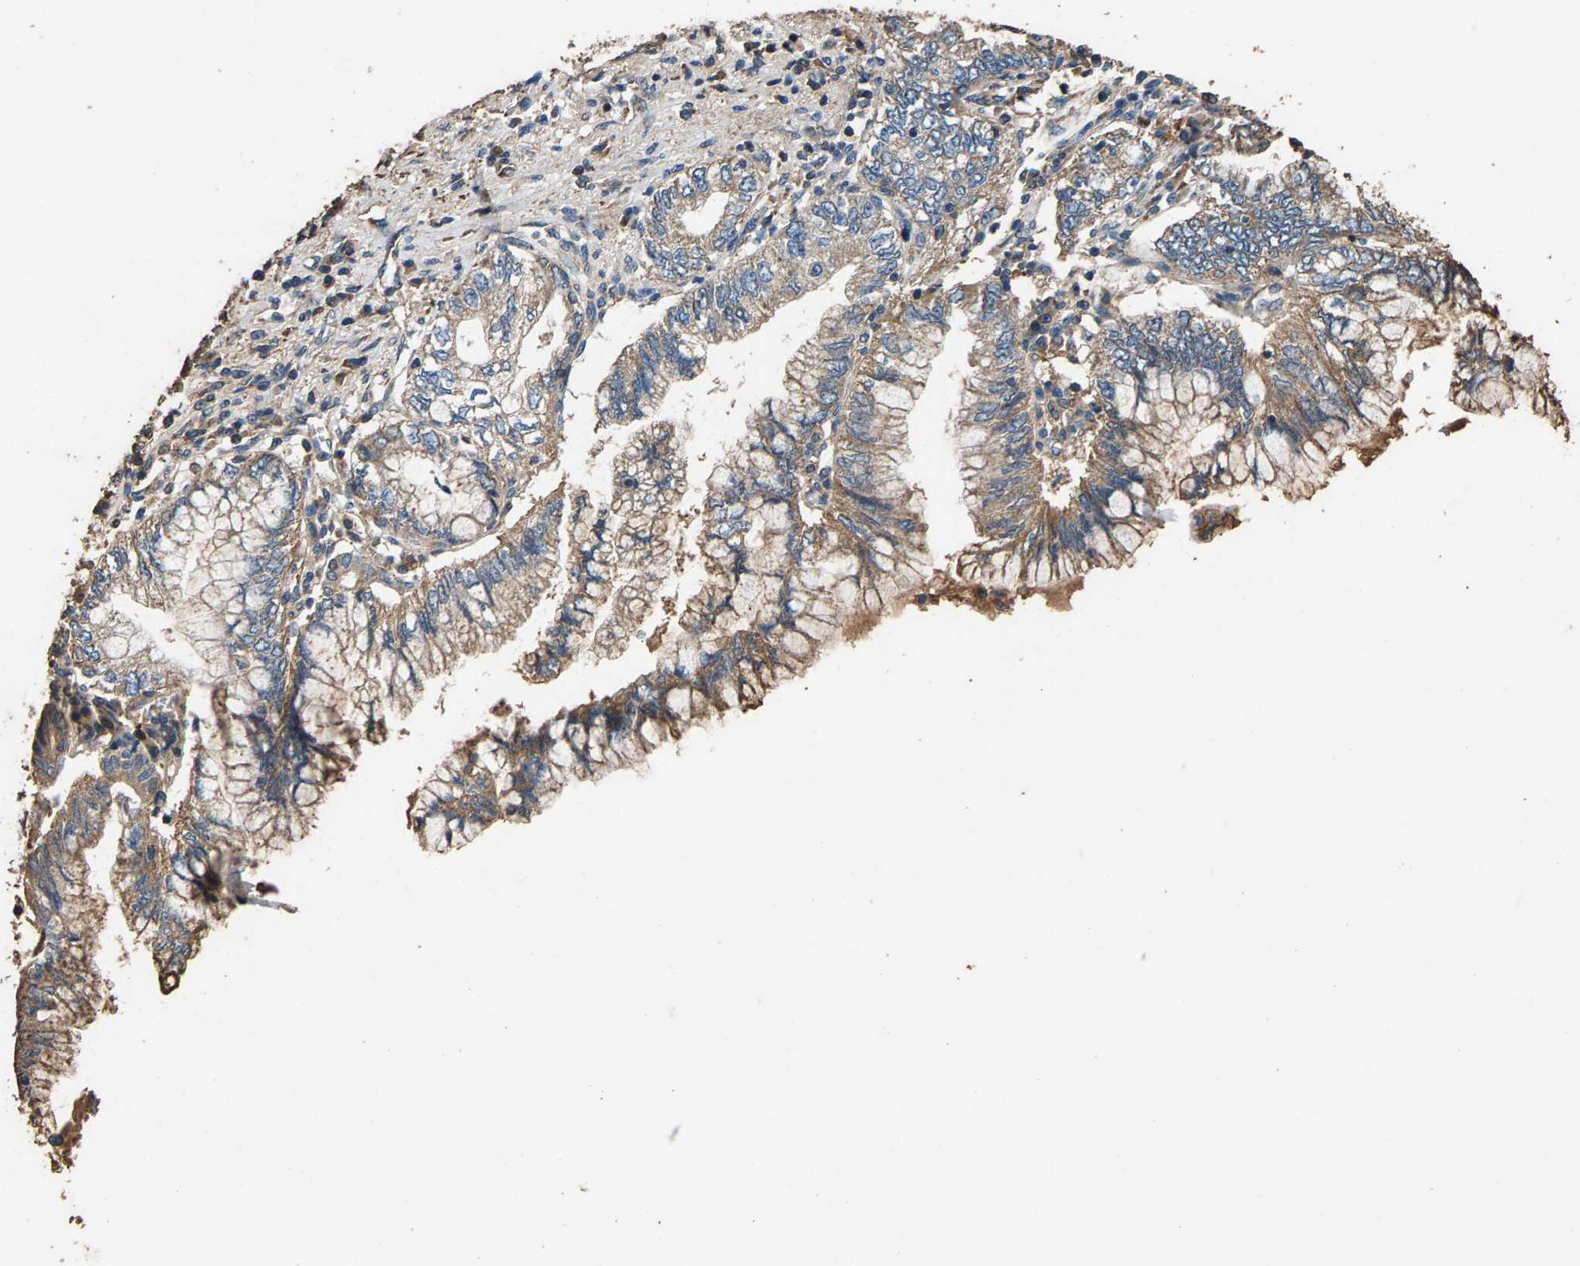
{"staining": {"intensity": "weak", "quantity": ">75%", "location": "cytoplasmic/membranous"}, "tissue": "pancreatic cancer", "cell_type": "Tumor cells", "image_type": "cancer", "snomed": [{"axis": "morphology", "description": "Adenocarcinoma, NOS"}, {"axis": "topography", "description": "Pancreas"}], "caption": "Pancreatic cancer stained for a protein (brown) exhibits weak cytoplasmic/membranous positive expression in about >75% of tumor cells.", "gene": "MRPL27", "patient": {"sex": "female", "age": 73}}